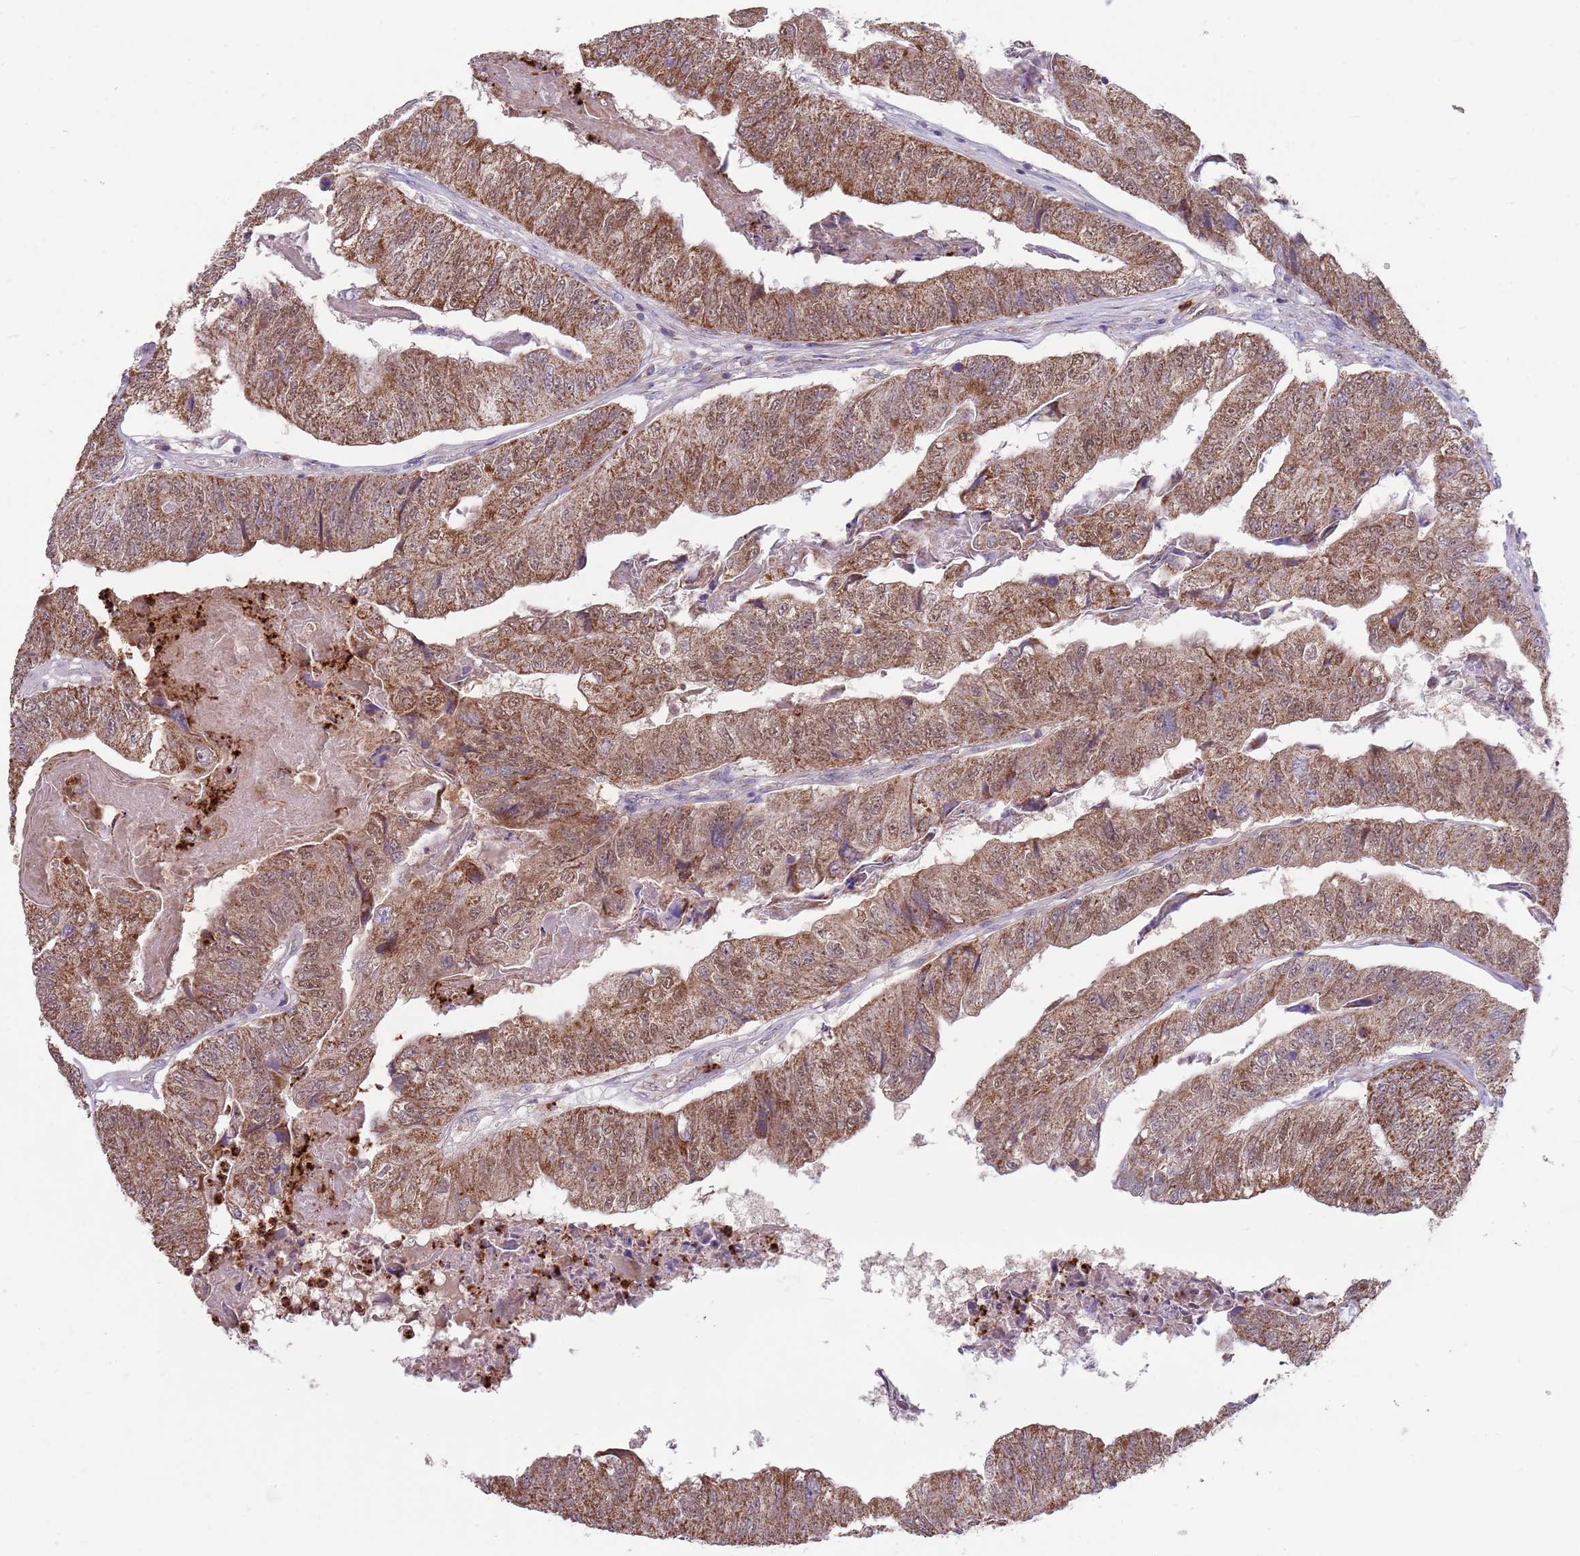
{"staining": {"intensity": "moderate", "quantity": ">75%", "location": "cytoplasmic/membranous,nuclear"}, "tissue": "colorectal cancer", "cell_type": "Tumor cells", "image_type": "cancer", "snomed": [{"axis": "morphology", "description": "Adenocarcinoma, NOS"}, {"axis": "topography", "description": "Colon"}], "caption": "The immunohistochemical stain highlights moderate cytoplasmic/membranous and nuclear staining in tumor cells of colorectal cancer tissue.", "gene": "DDT", "patient": {"sex": "female", "age": 67}}